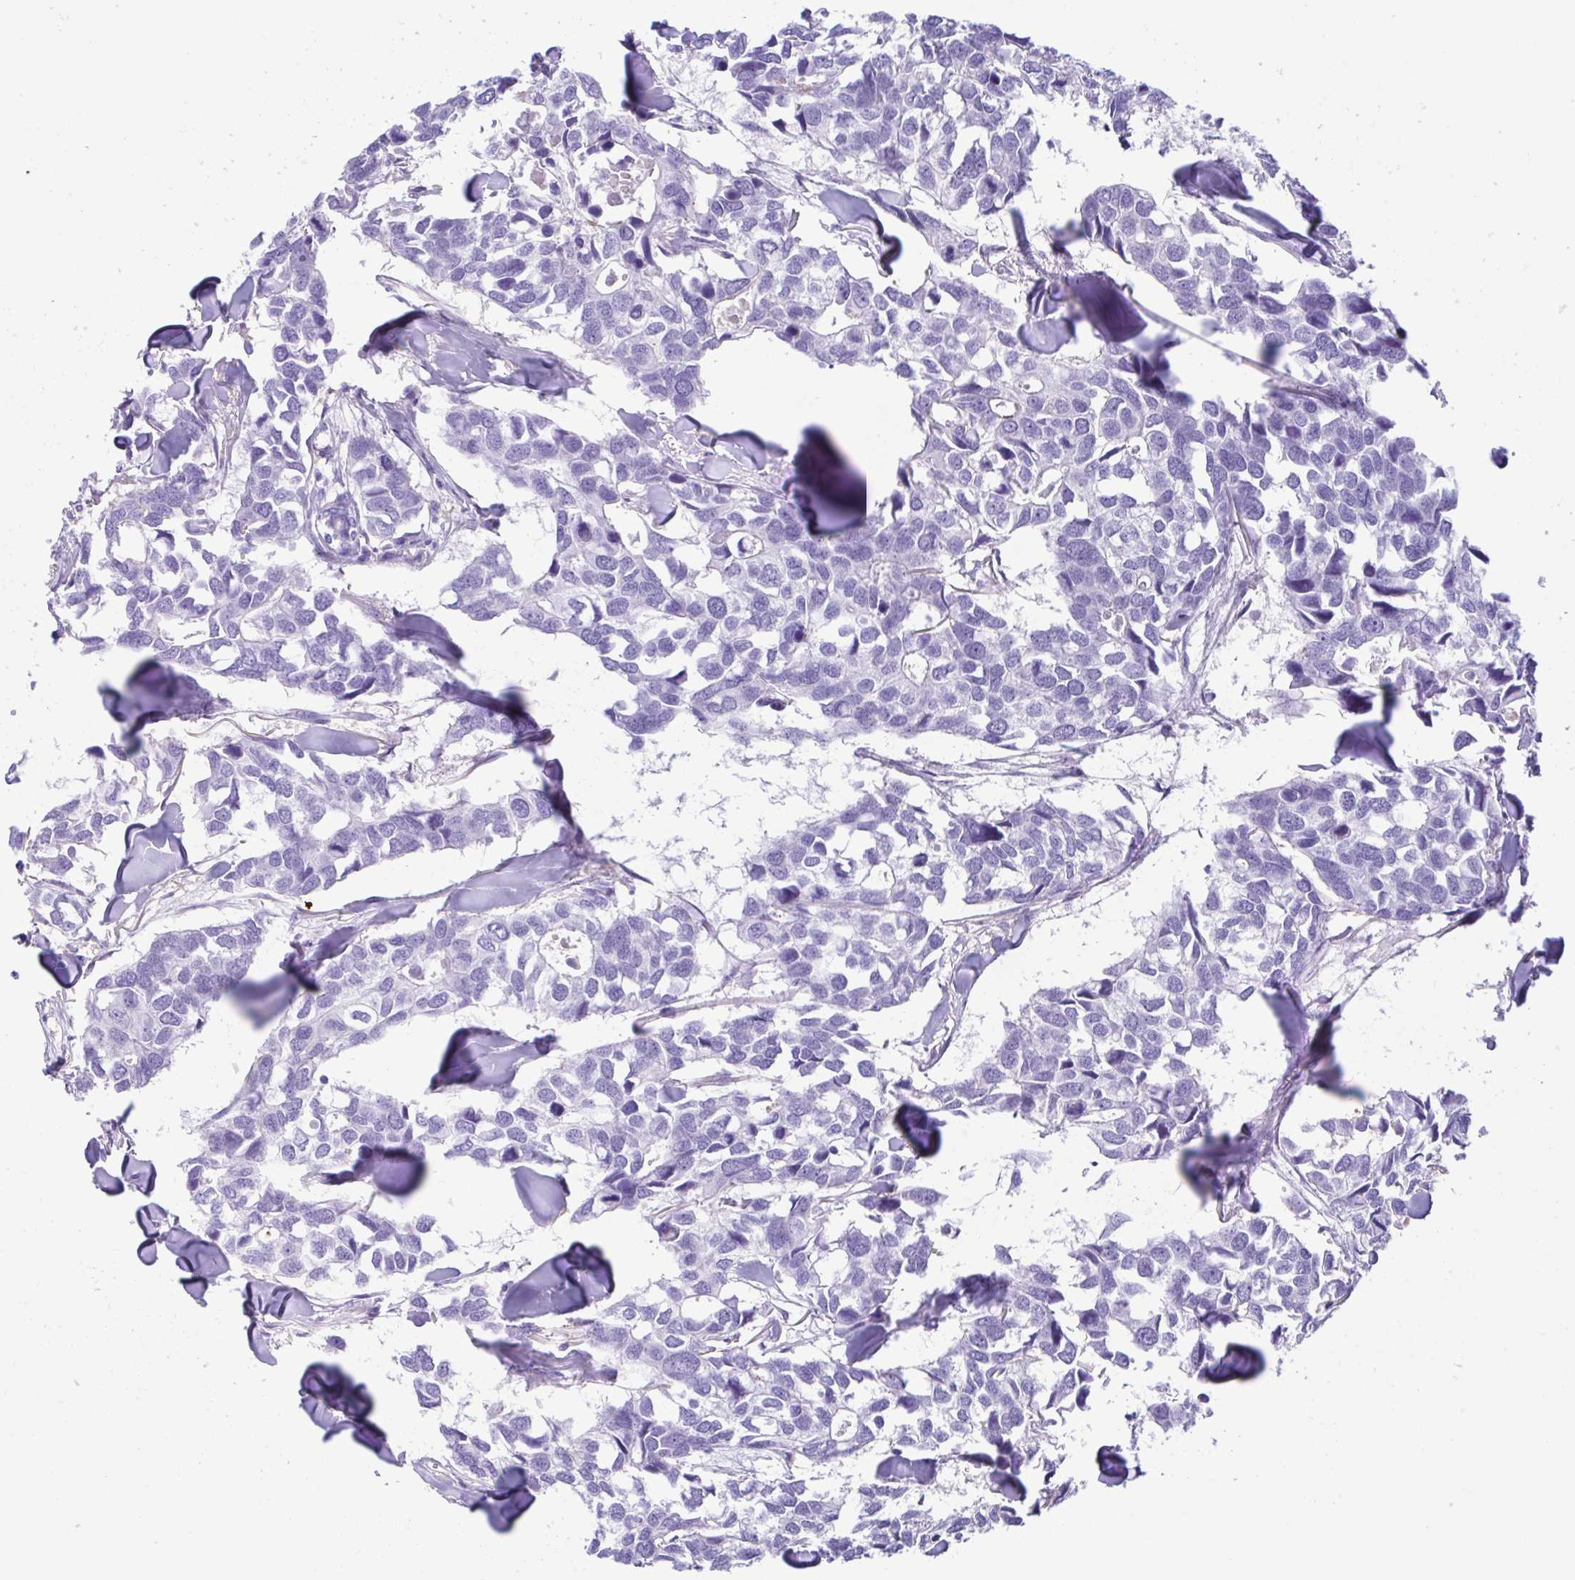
{"staining": {"intensity": "negative", "quantity": "none", "location": "none"}, "tissue": "breast cancer", "cell_type": "Tumor cells", "image_type": "cancer", "snomed": [{"axis": "morphology", "description": "Duct carcinoma"}, {"axis": "topography", "description": "Breast"}], "caption": "Micrograph shows no protein staining in tumor cells of breast invasive ductal carcinoma tissue.", "gene": "CYP11B1", "patient": {"sex": "female", "age": 83}}